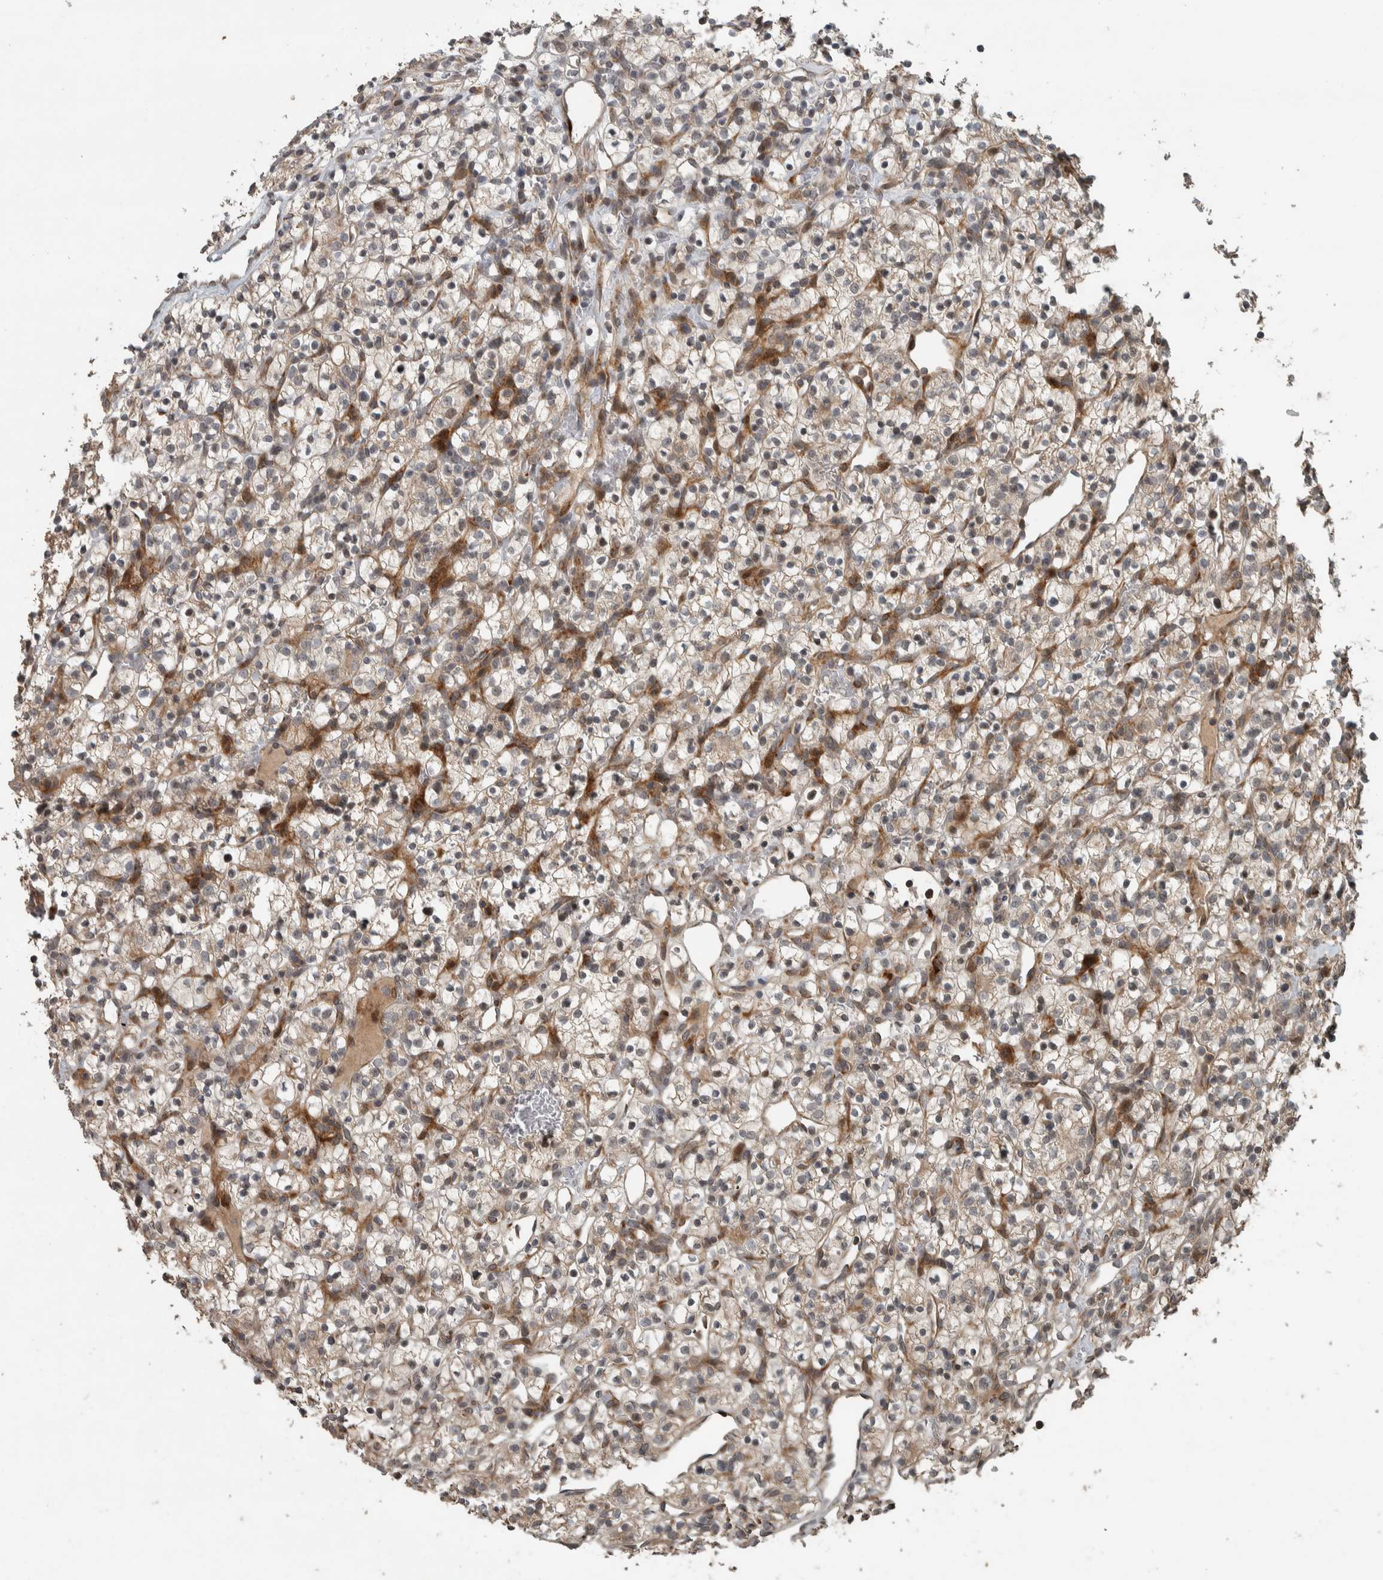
{"staining": {"intensity": "weak", "quantity": "25%-75%", "location": "cytoplasmic/membranous"}, "tissue": "renal cancer", "cell_type": "Tumor cells", "image_type": "cancer", "snomed": [{"axis": "morphology", "description": "Adenocarcinoma, NOS"}, {"axis": "topography", "description": "Kidney"}], "caption": "Brown immunohistochemical staining in adenocarcinoma (renal) exhibits weak cytoplasmic/membranous expression in about 25%-75% of tumor cells.", "gene": "ERAL1", "patient": {"sex": "female", "age": 57}}